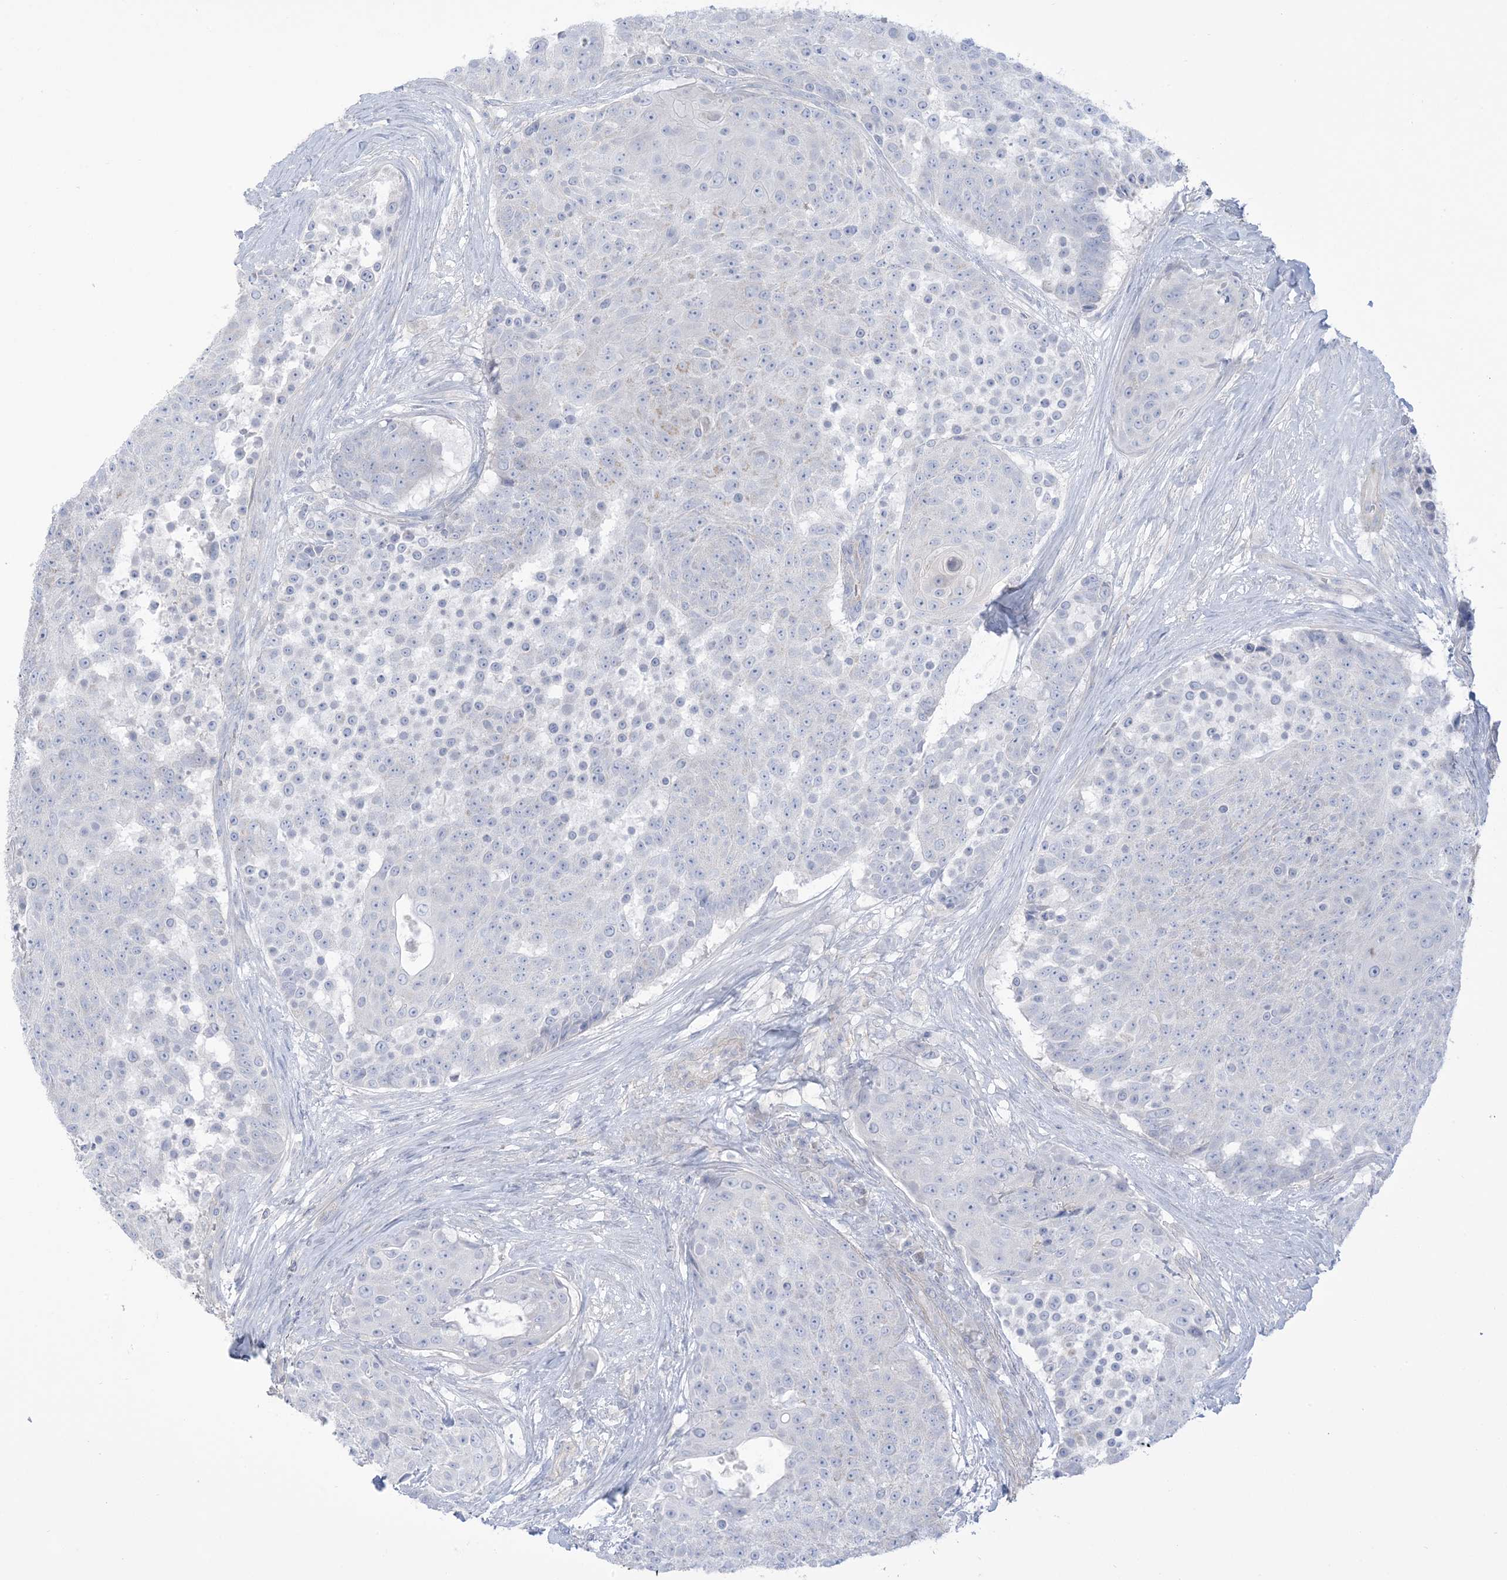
{"staining": {"intensity": "negative", "quantity": "none", "location": "none"}, "tissue": "urothelial cancer", "cell_type": "Tumor cells", "image_type": "cancer", "snomed": [{"axis": "morphology", "description": "Urothelial carcinoma, High grade"}, {"axis": "topography", "description": "Urinary bladder"}], "caption": "Immunohistochemistry (IHC) micrograph of human urothelial carcinoma (high-grade) stained for a protein (brown), which shows no staining in tumor cells.", "gene": "MTHFD2L", "patient": {"sex": "female", "age": 63}}